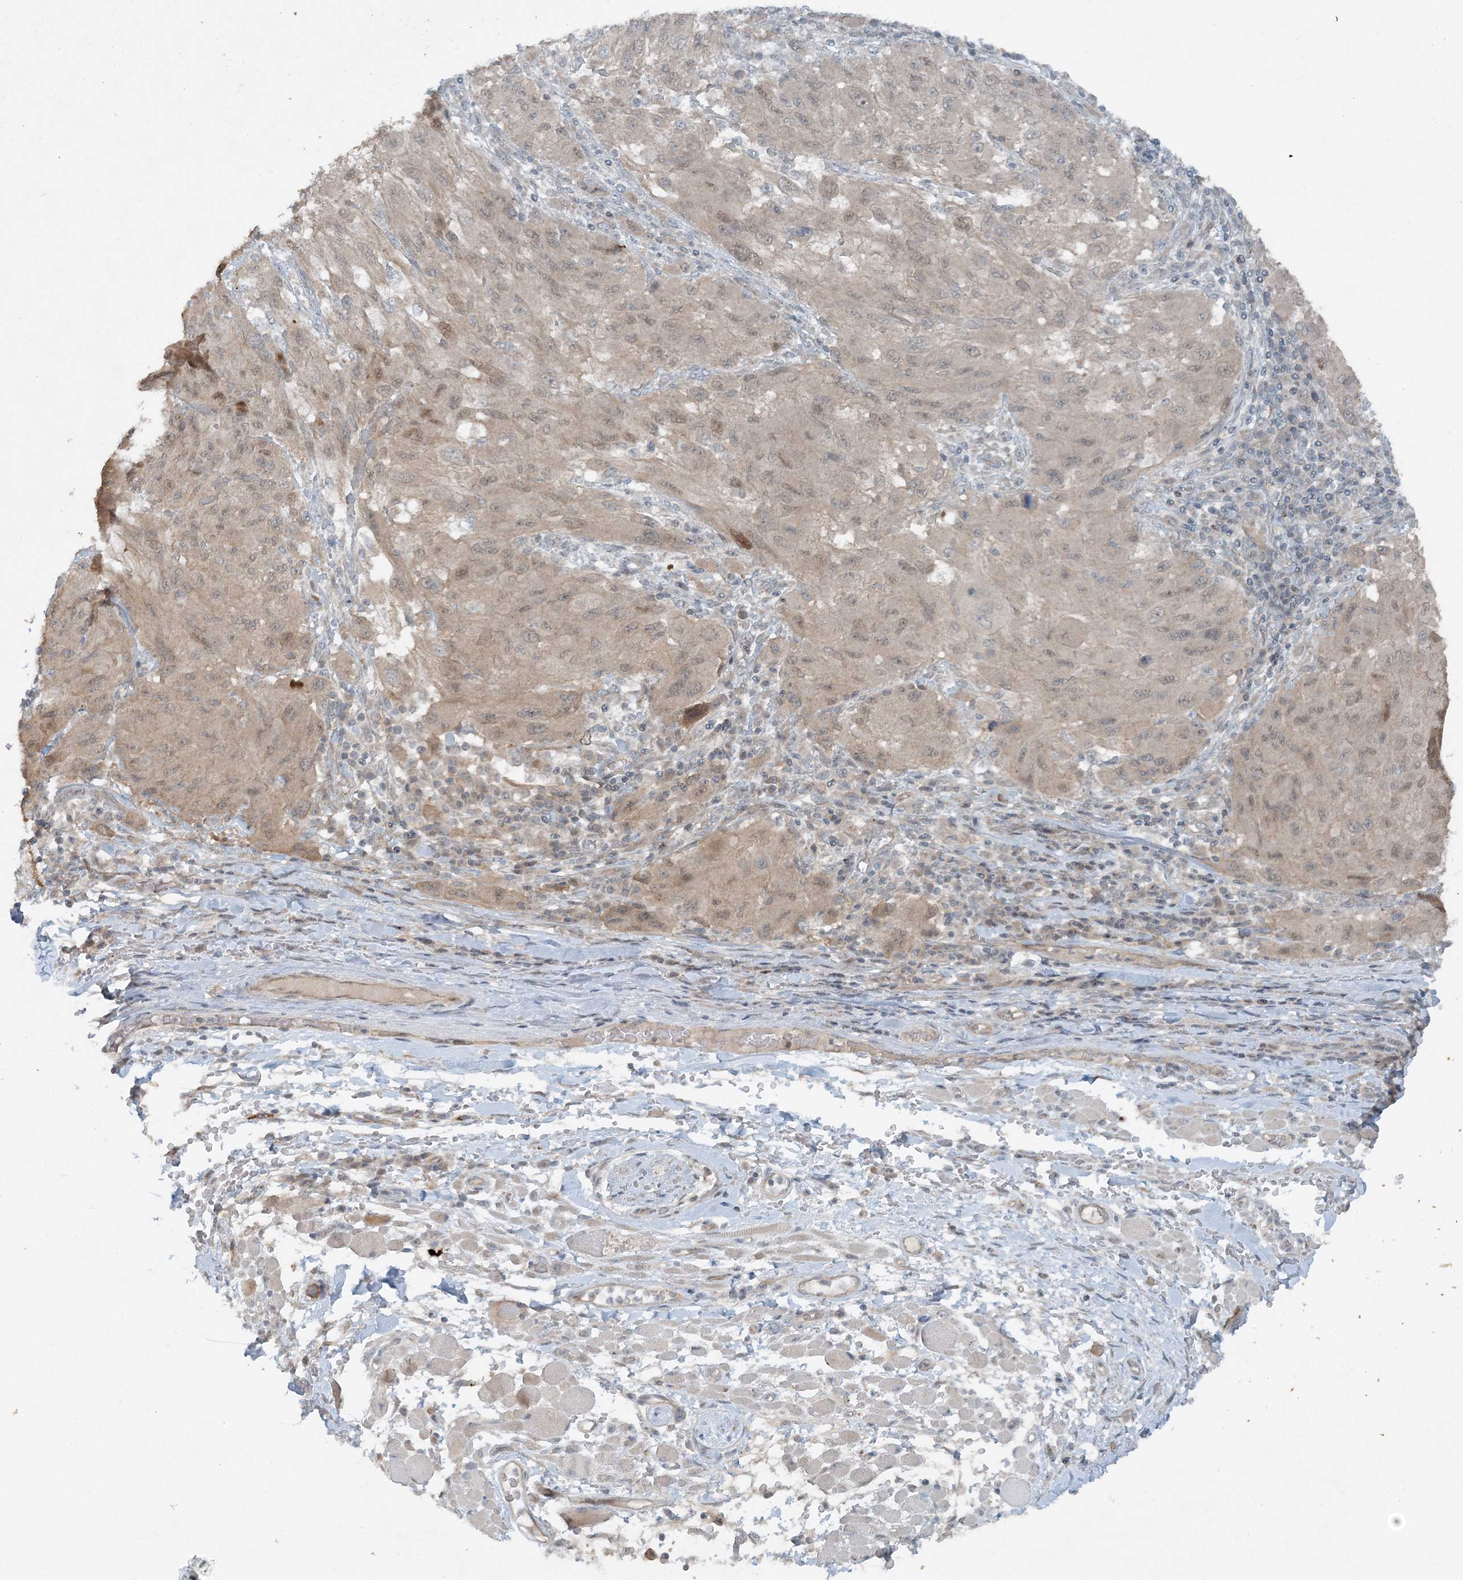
{"staining": {"intensity": "weak", "quantity": "<25%", "location": "cytoplasmic/membranous,nuclear"}, "tissue": "melanoma", "cell_type": "Tumor cells", "image_type": "cancer", "snomed": [{"axis": "morphology", "description": "Malignant melanoma, NOS"}, {"axis": "topography", "description": "Skin"}], "caption": "Malignant melanoma was stained to show a protein in brown. There is no significant expression in tumor cells.", "gene": "MITD1", "patient": {"sex": "female", "age": 91}}